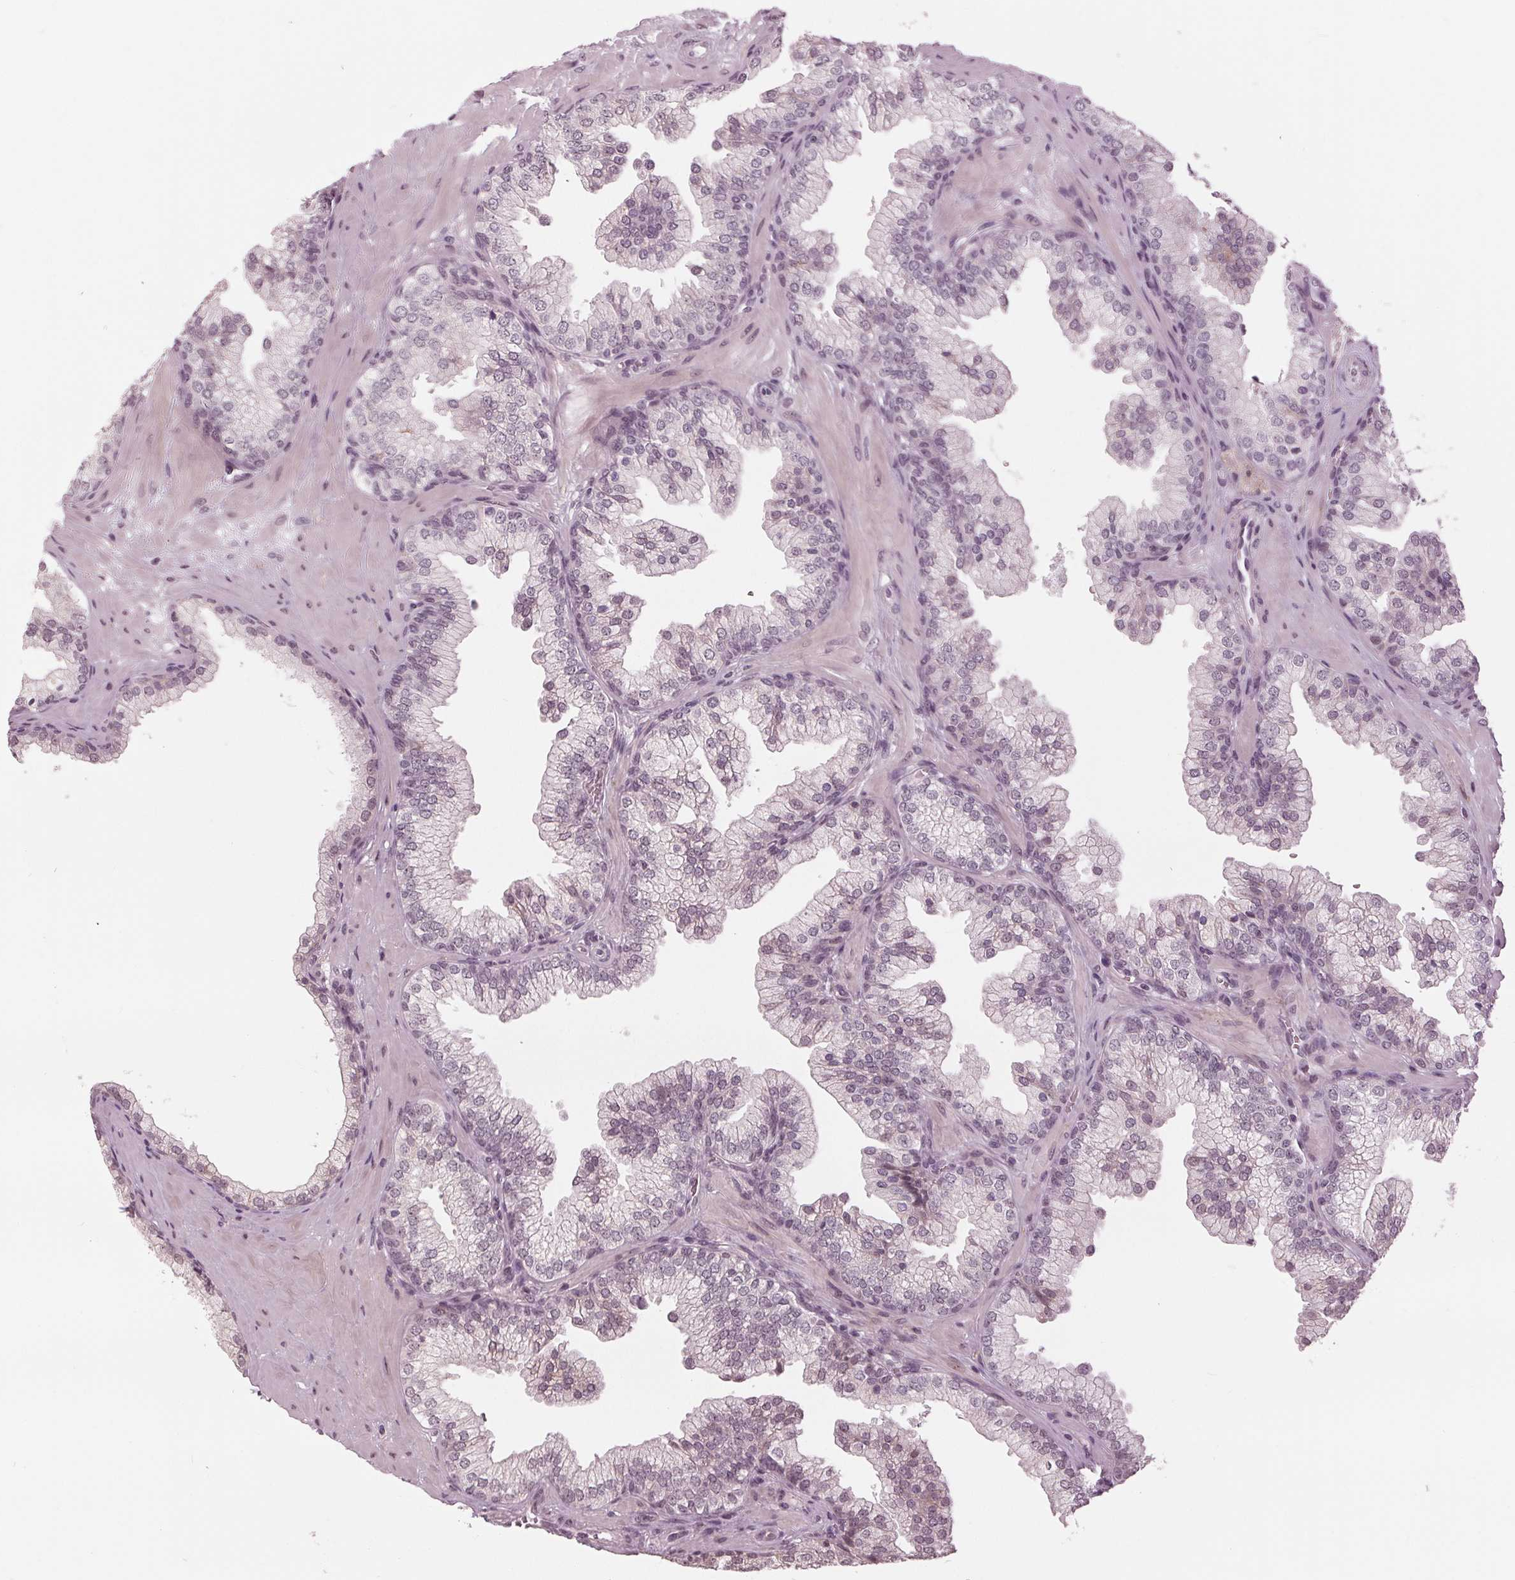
{"staining": {"intensity": "weak", "quantity": "<25%", "location": "nuclear"}, "tissue": "prostate", "cell_type": "Glandular cells", "image_type": "normal", "snomed": [{"axis": "morphology", "description": "Normal tissue, NOS"}, {"axis": "topography", "description": "Prostate"}, {"axis": "topography", "description": "Peripheral nerve tissue"}], "caption": "Human prostate stained for a protein using immunohistochemistry (IHC) displays no expression in glandular cells.", "gene": "SLX4", "patient": {"sex": "male", "age": 61}}